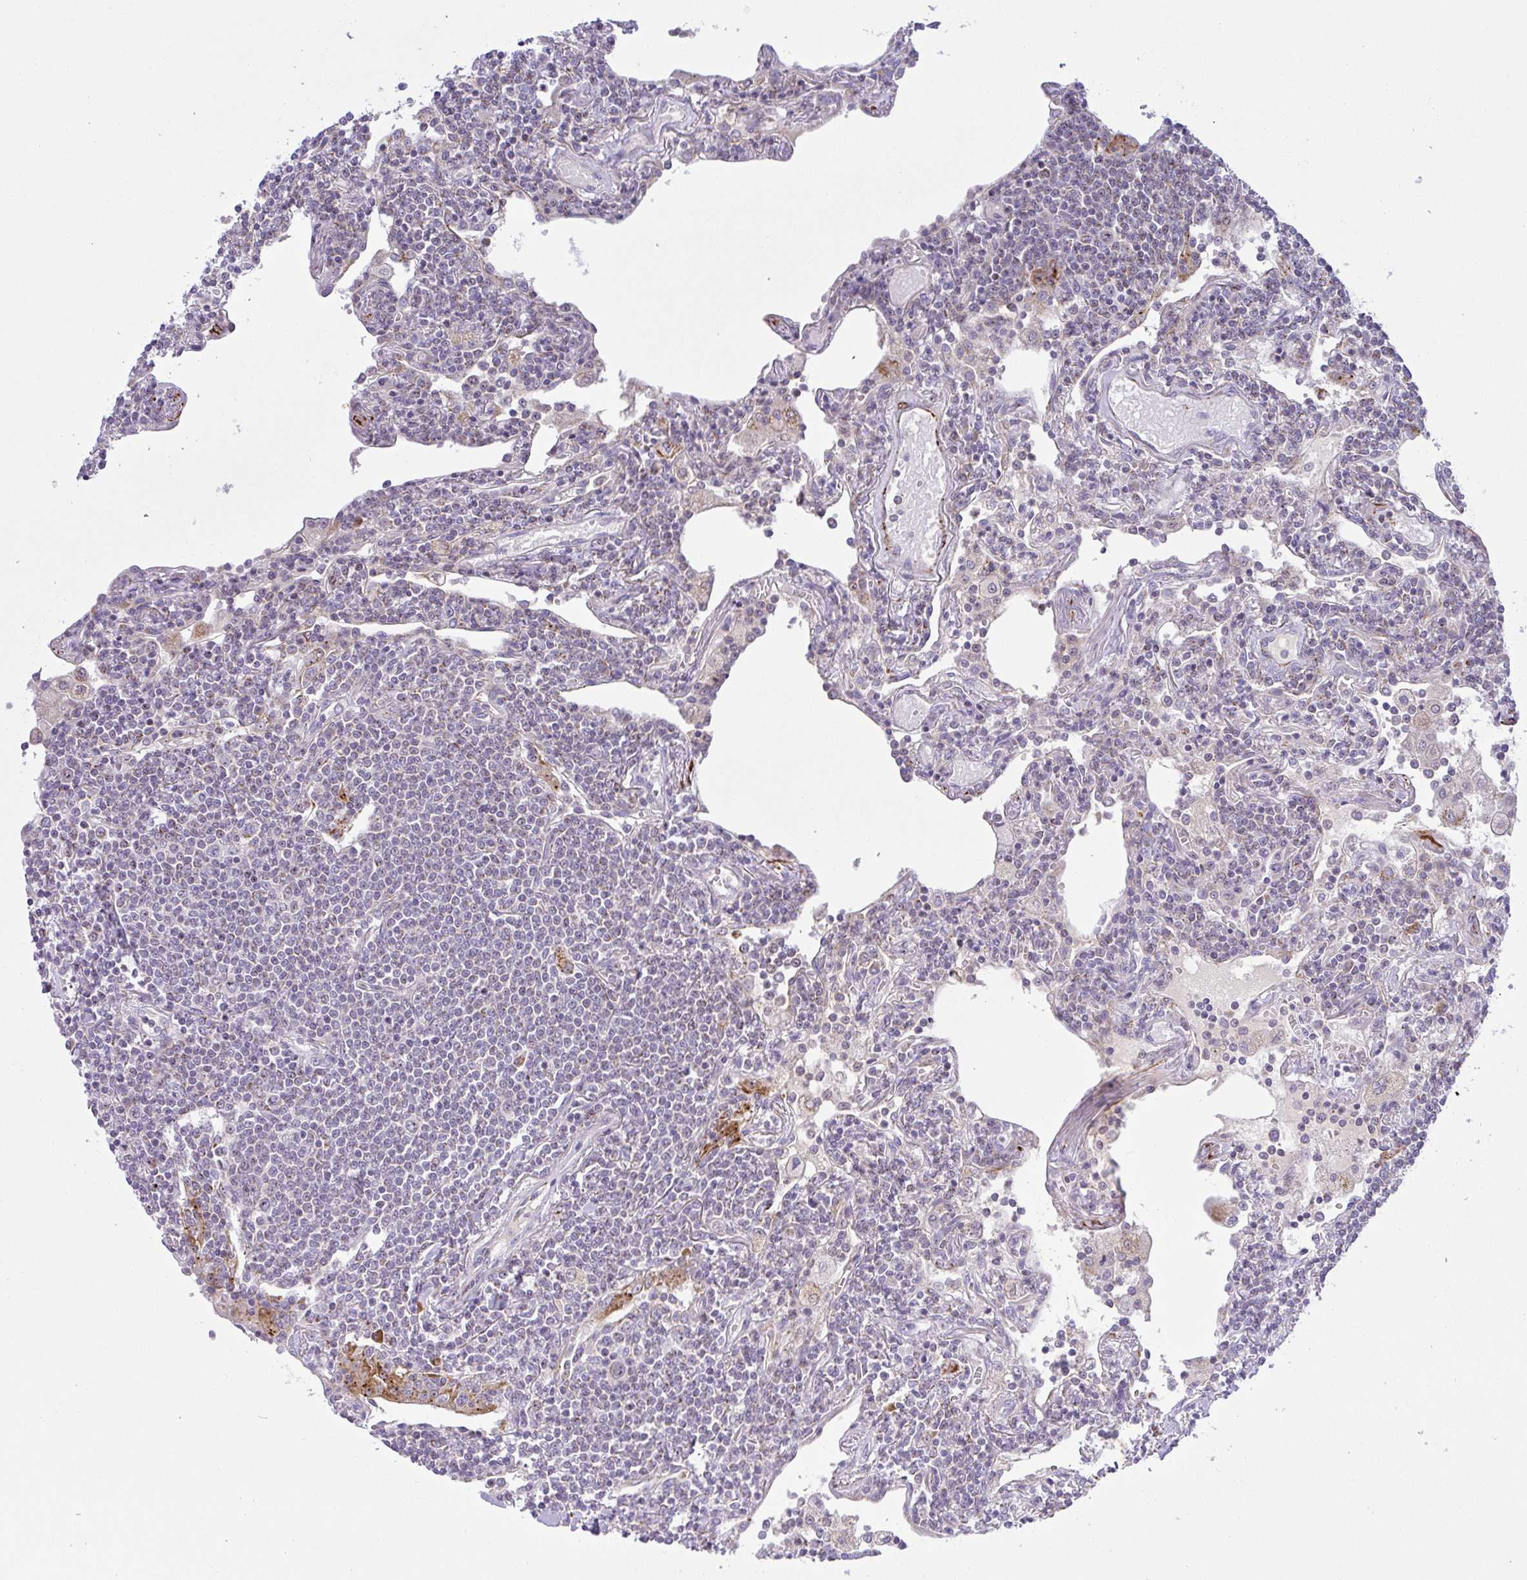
{"staining": {"intensity": "negative", "quantity": "none", "location": "none"}, "tissue": "lymphoma", "cell_type": "Tumor cells", "image_type": "cancer", "snomed": [{"axis": "morphology", "description": "Malignant lymphoma, non-Hodgkin's type, Low grade"}, {"axis": "topography", "description": "Lung"}], "caption": "An immunohistochemistry (IHC) micrograph of lymphoma is shown. There is no staining in tumor cells of lymphoma.", "gene": "CHDH", "patient": {"sex": "female", "age": 71}}